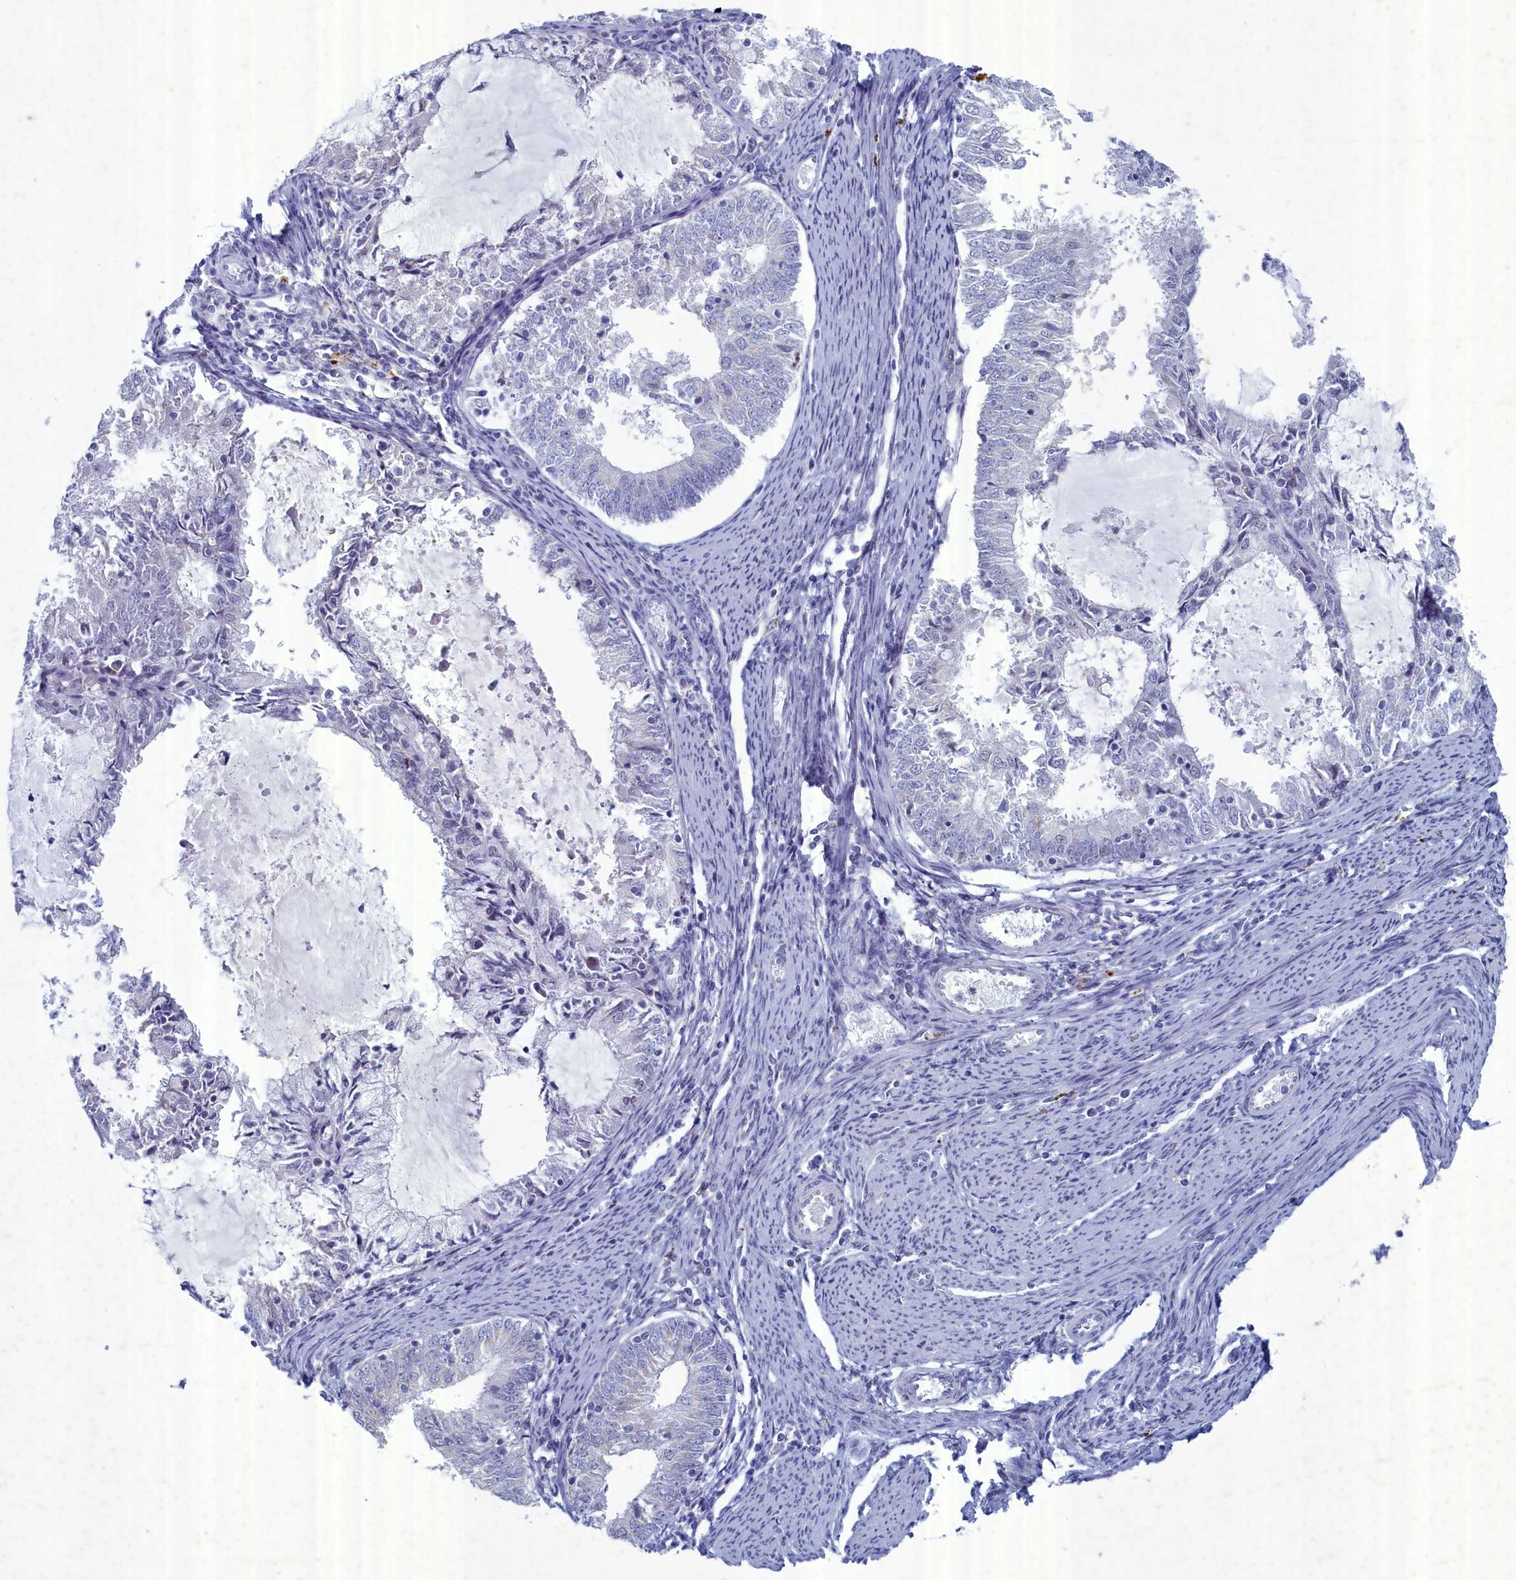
{"staining": {"intensity": "negative", "quantity": "none", "location": "none"}, "tissue": "endometrial cancer", "cell_type": "Tumor cells", "image_type": "cancer", "snomed": [{"axis": "morphology", "description": "Adenocarcinoma, NOS"}, {"axis": "topography", "description": "Endometrium"}], "caption": "Histopathology image shows no protein expression in tumor cells of endometrial adenocarcinoma tissue.", "gene": "WDR76", "patient": {"sex": "female", "age": 57}}